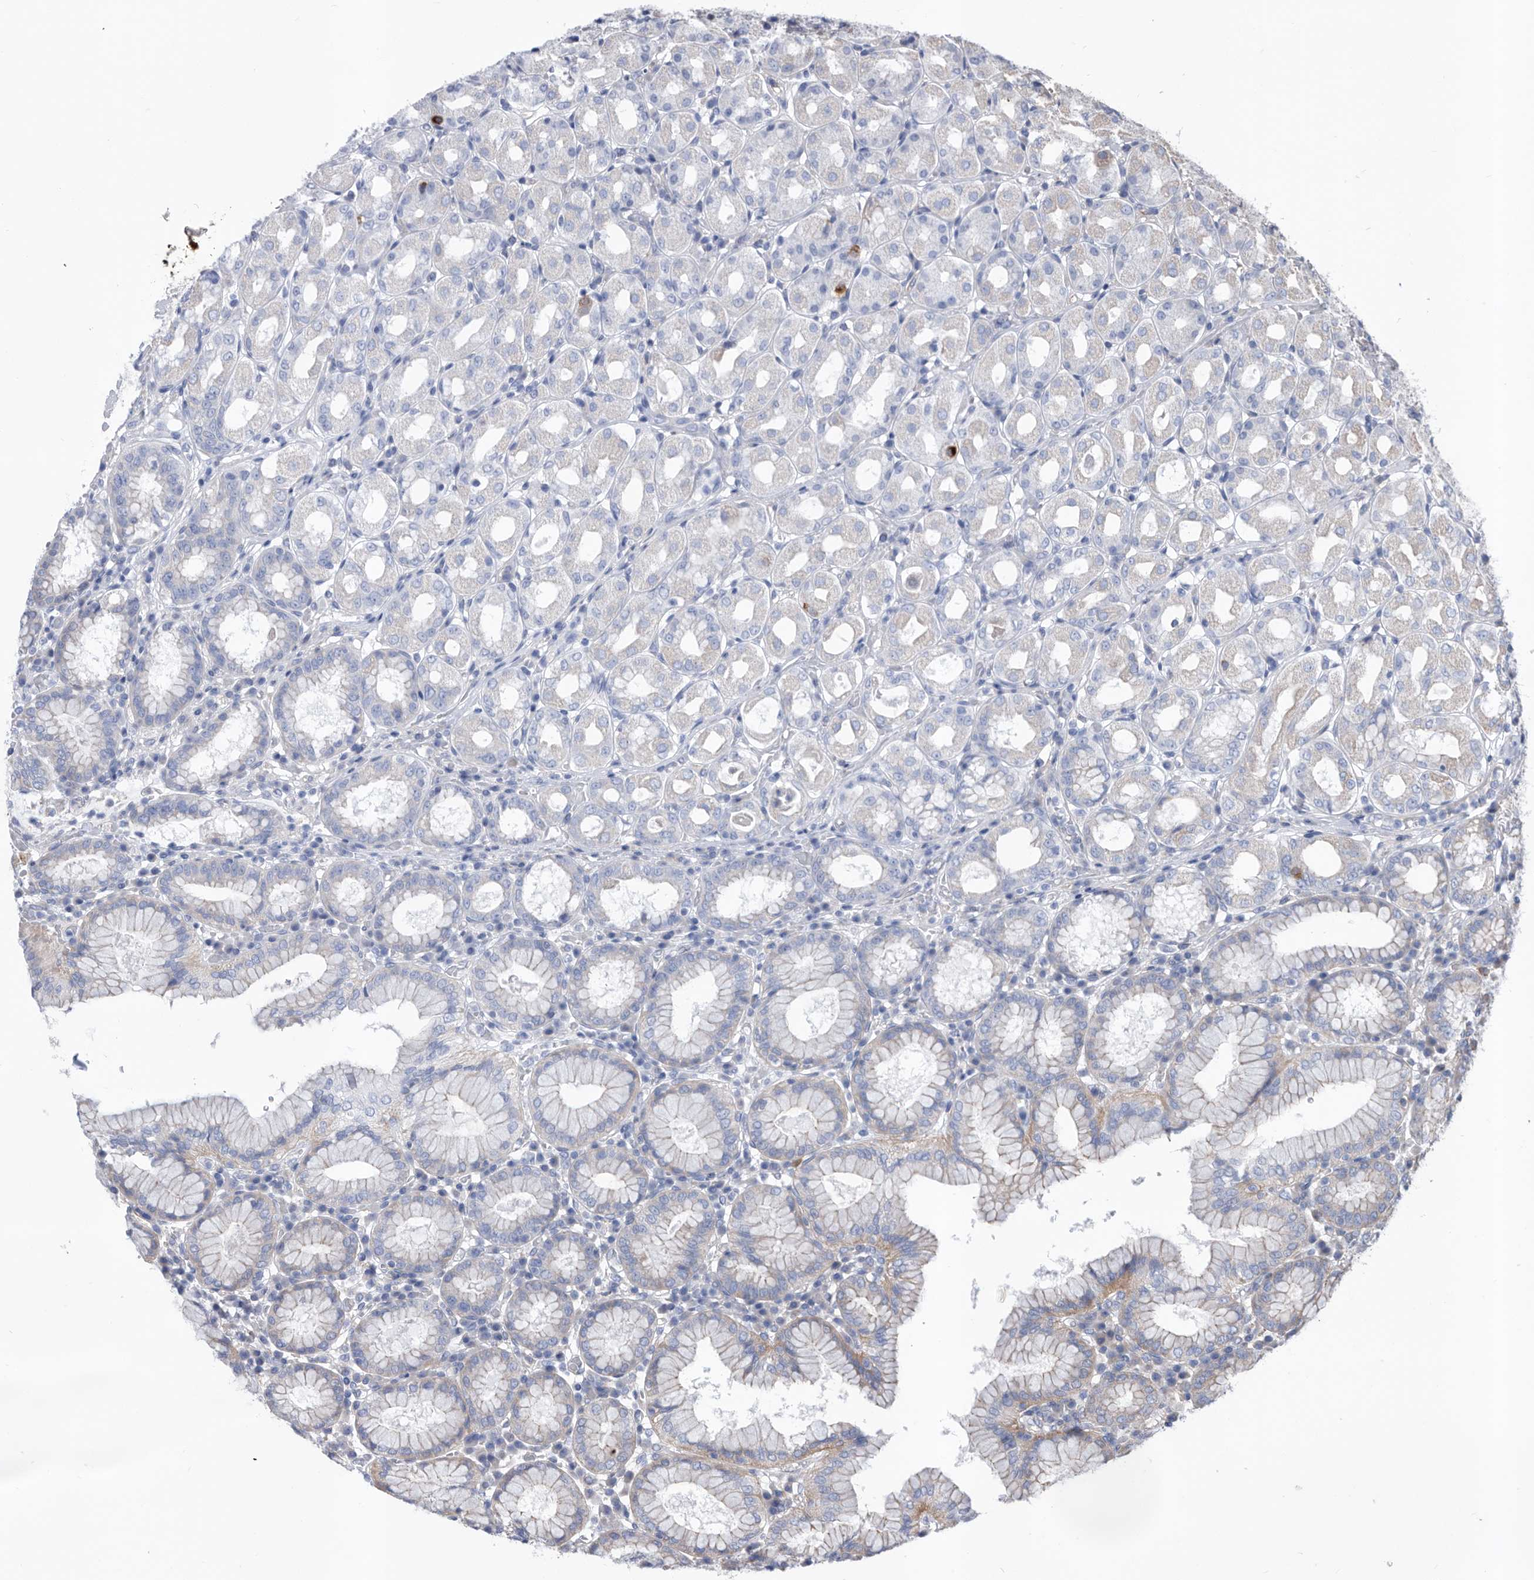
{"staining": {"intensity": "negative", "quantity": "none", "location": "none"}, "tissue": "stomach", "cell_type": "Glandular cells", "image_type": "normal", "snomed": [{"axis": "morphology", "description": "Normal tissue, NOS"}, {"axis": "topography", "description": "Stomach"}, {"axis": "topography", "description": "Stomach, lower"}], "caption": "An image of stomach stained for a protein shows no brown staining in glandular cells. The staining was performed using DAB (3,3'-diaminobenzidine) to visualize the protein expression in brown, while the nuclei were stained in blue with hematoxylin (Magnification: 20x).", "gene": "ATP13A3", "patient": {"sex": "female", "age": 56}}